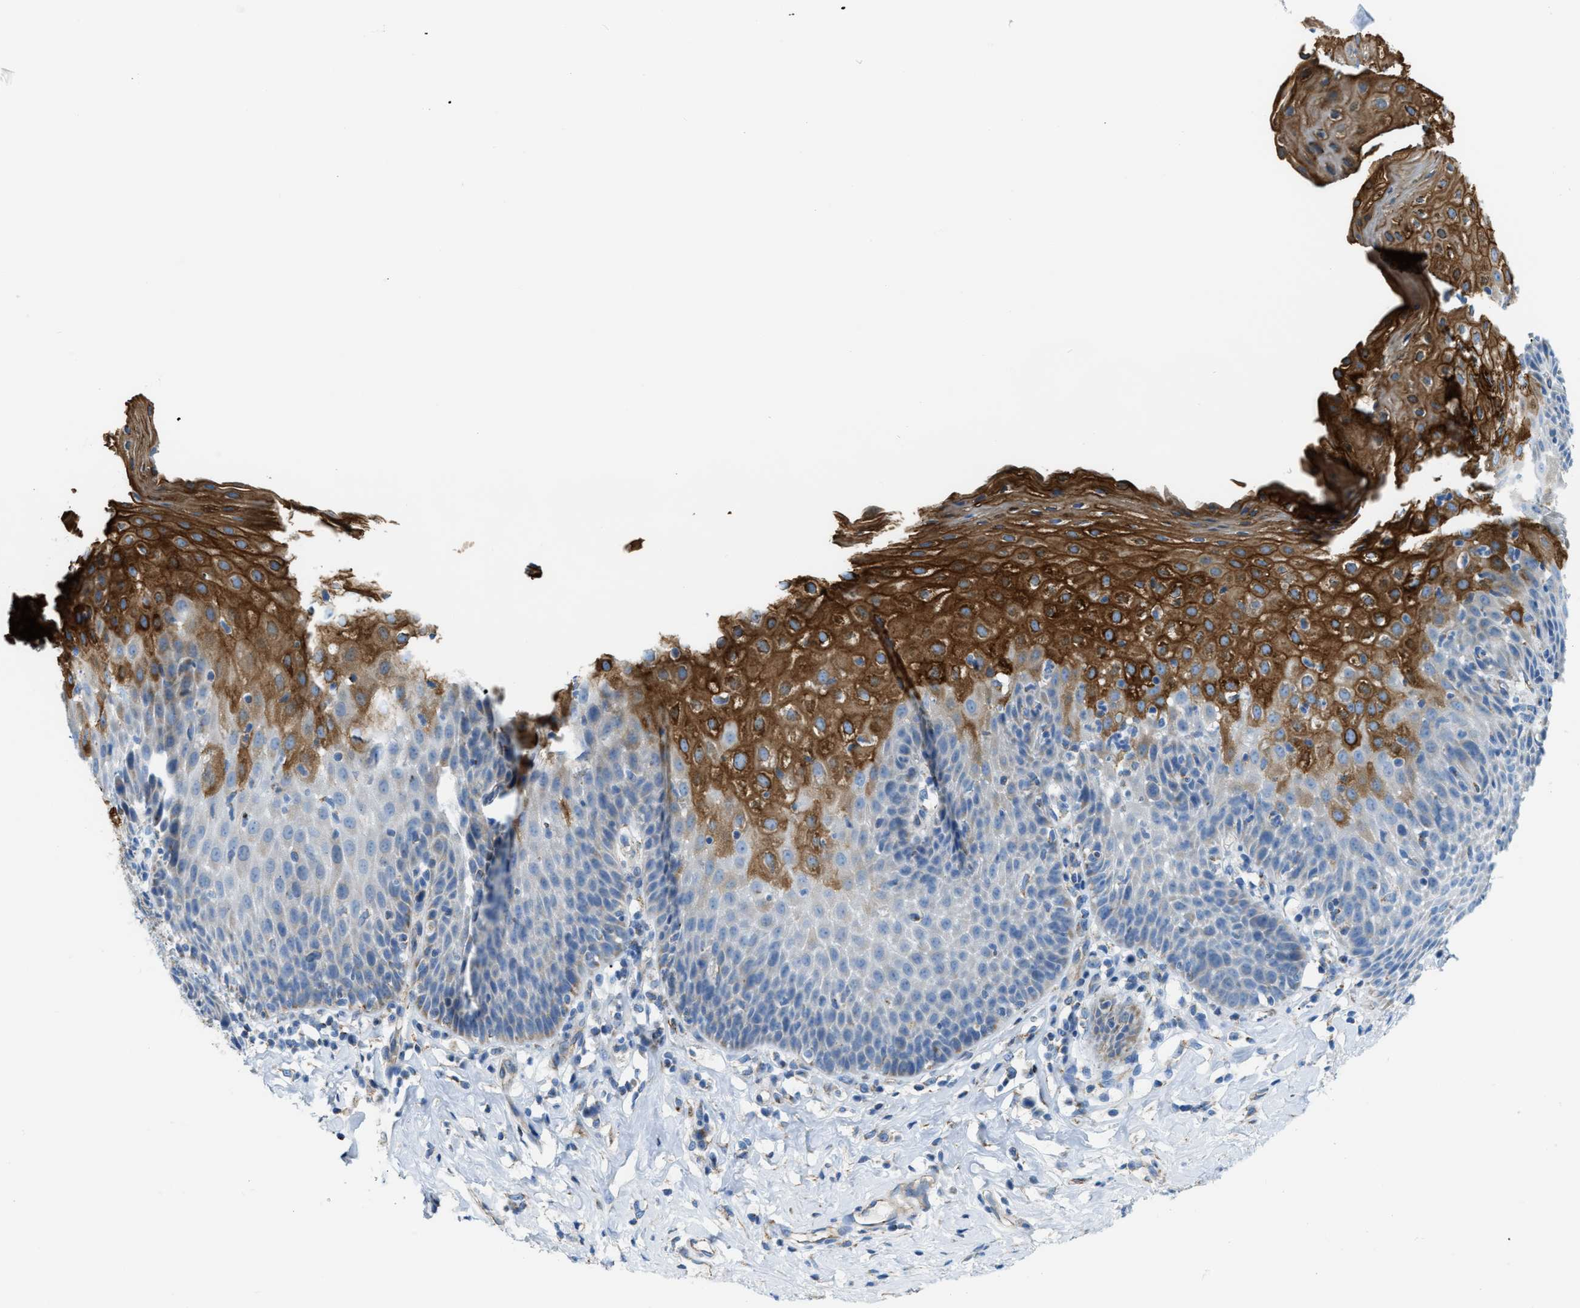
{"staining": {"intensity": "strong", "quantity": "25%-75%", "location": "cytoplasmic/membranous"}, "tissue": "esophagus", "cell_type": "Squamous epithelial cells", "image_type": "normal", "snomed": [{"axis": "morphology", "description": "Normal tissue, NOS"}, {"axis": "topography", "description": "Esophagus"}], "caption": "High-power microscopy captured an immunohistochemistry photomicrograph of normal esophagus, revealing strong cytoplasmic/membranous staining in approximately 25%-75% of squamous epithelial cells. (DAB (3,3'-diaminobenzidine) IHC, brown staining for protein, blue staining for nuclei).", "gene": "JADE1", "patient": {"sex": "female", "age": 61}}